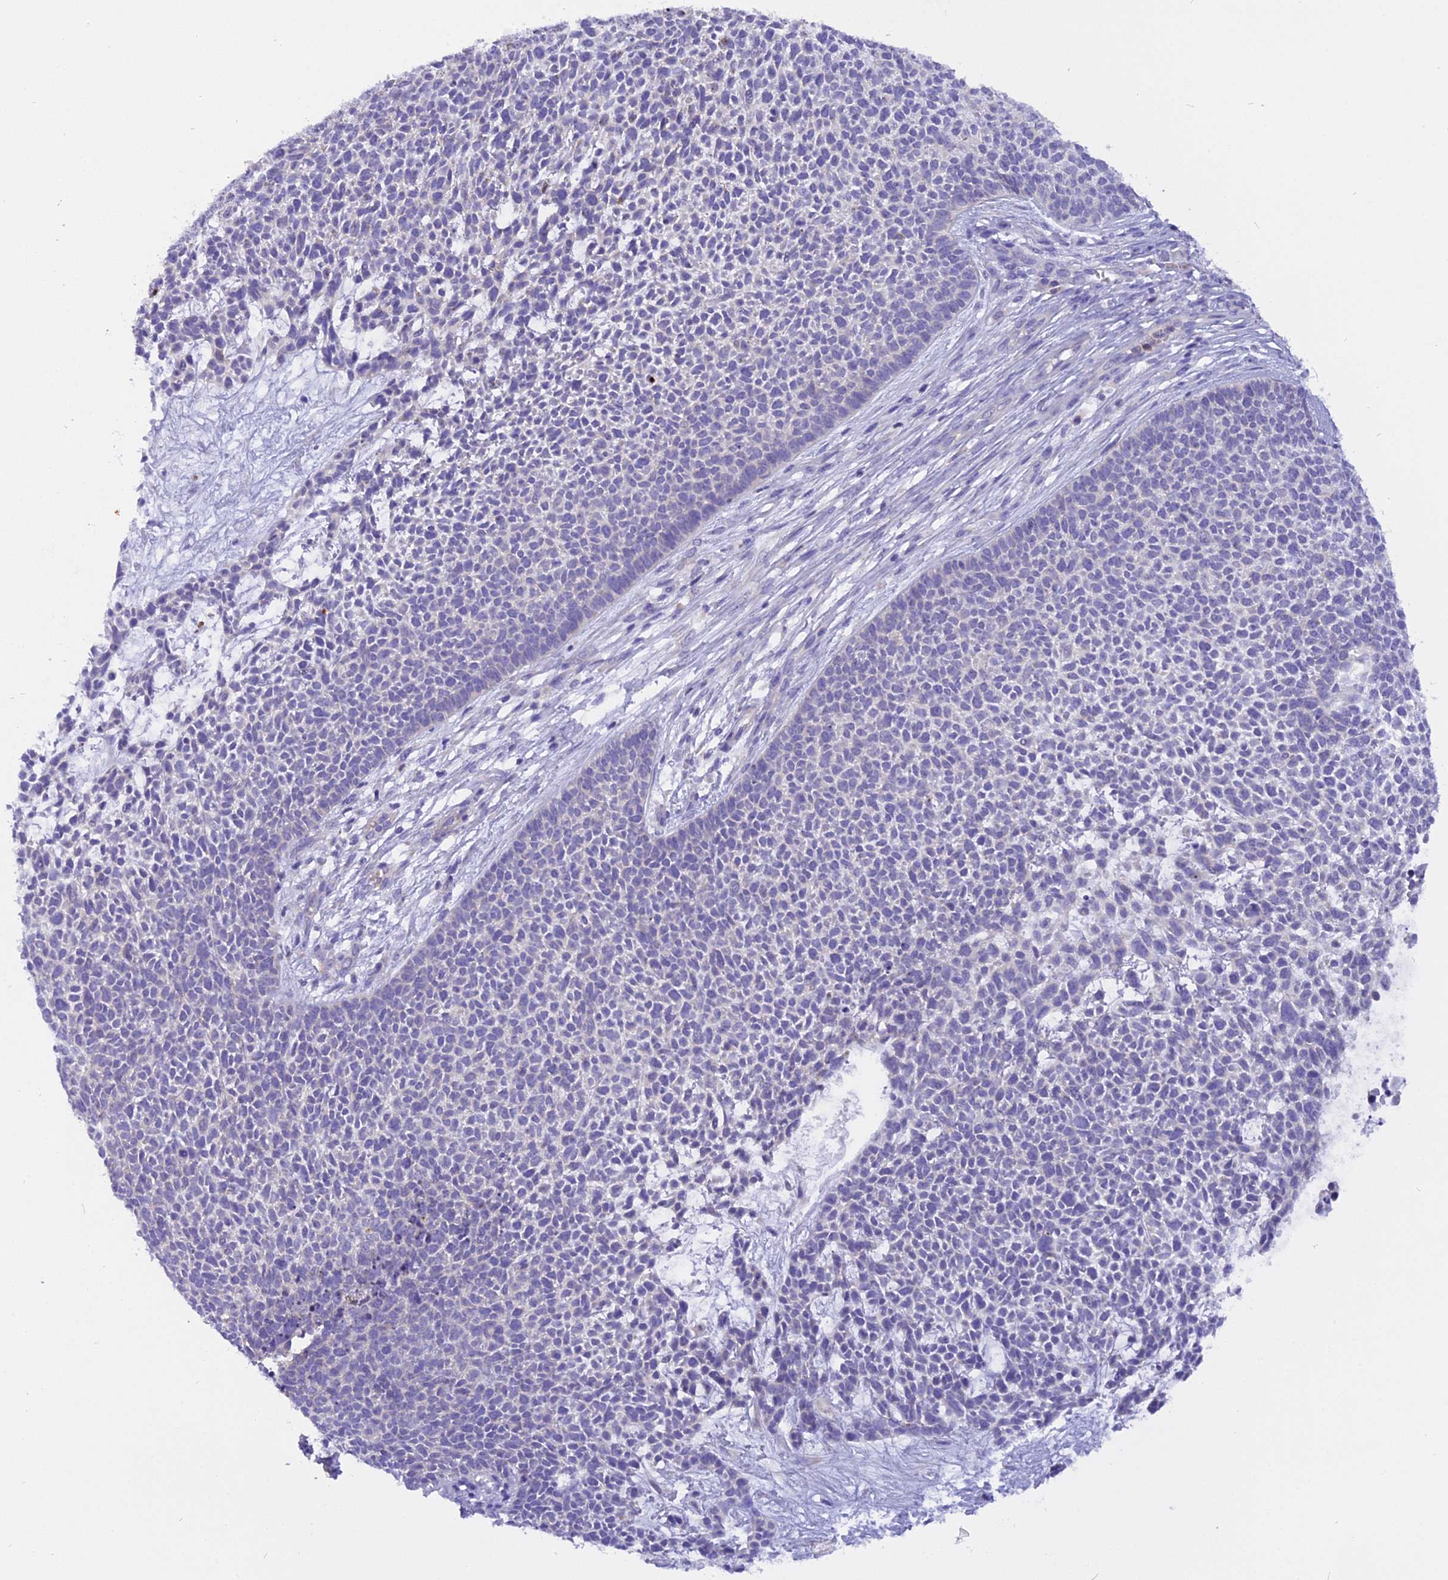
{"staining": {"intensity": "negative", "quantity": "none", "location": "none"}, "tissue": "skin cancer", "cell_type": "Tumor cells", "image_type": "cancer", "snomed": [{"axis": "morphology", "description": "Basal cell carcinoma"}, {"axis": "topography", "description": "Skin"}], "caption": "High power microscopy image of an immunohistochemistry (IHC) histopathology image of skin basal cell carcinoma, revealing no significant expression in tumor cells.", "gene": "TRIM3", "patient": {"sex": "female", "age": 84}}